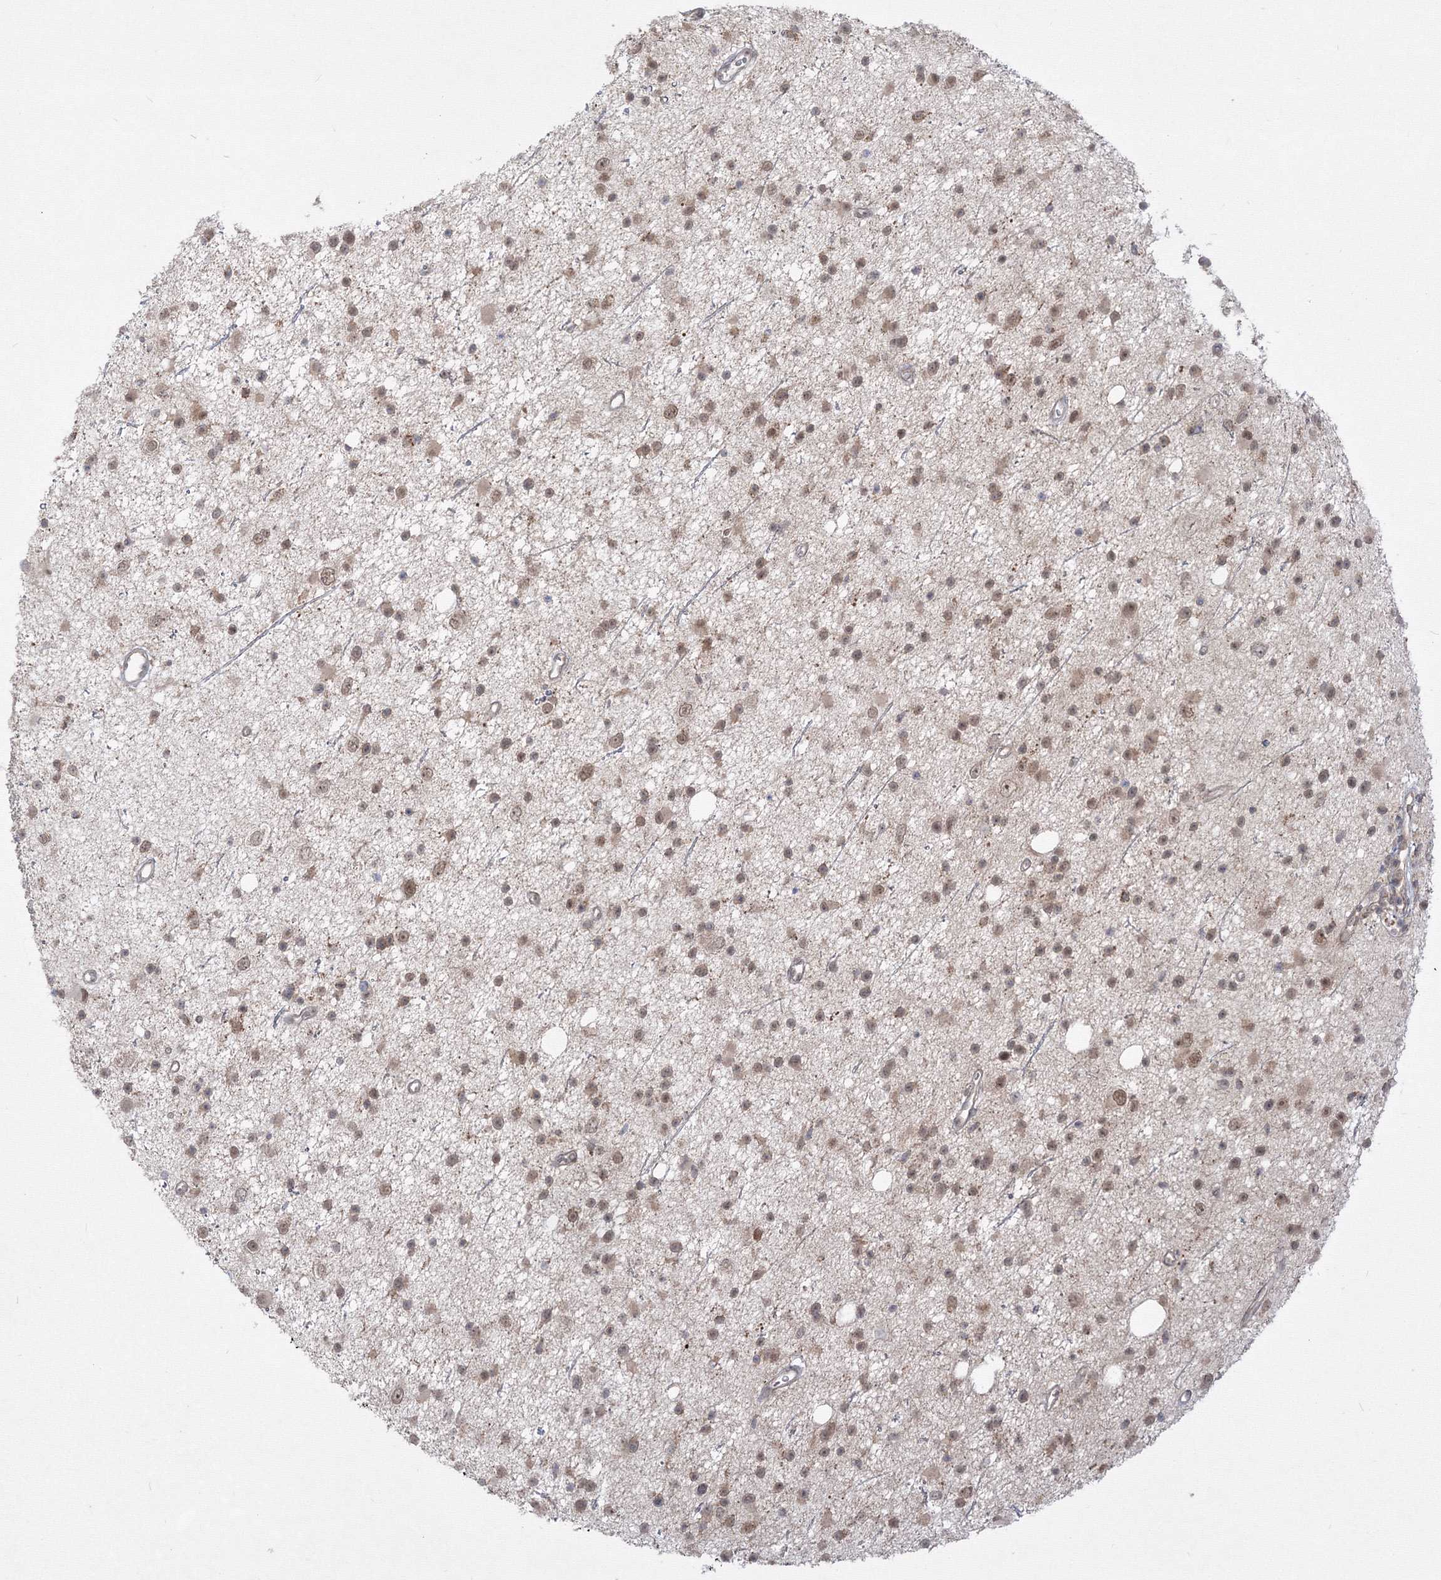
{"staining": {"intensity": "weak", "quantity": ">75%", "location": "nuclear"}, "tissue": "glioma", "cell_type": "Tumor cells", "image_type": "cancer", "snomed": [{"axis": "morphology", "description": "Glioma, malignant, Low grade"}, {"axis": "topography", "description": "Cerebral cortex"}], "caption": "A photomicrograph of human glioma stained for a protein demonstrates weak nuclear brown staining in tumor cells.", "gene": "COPS4", "patient": {"sex": "female", "age": 39}}